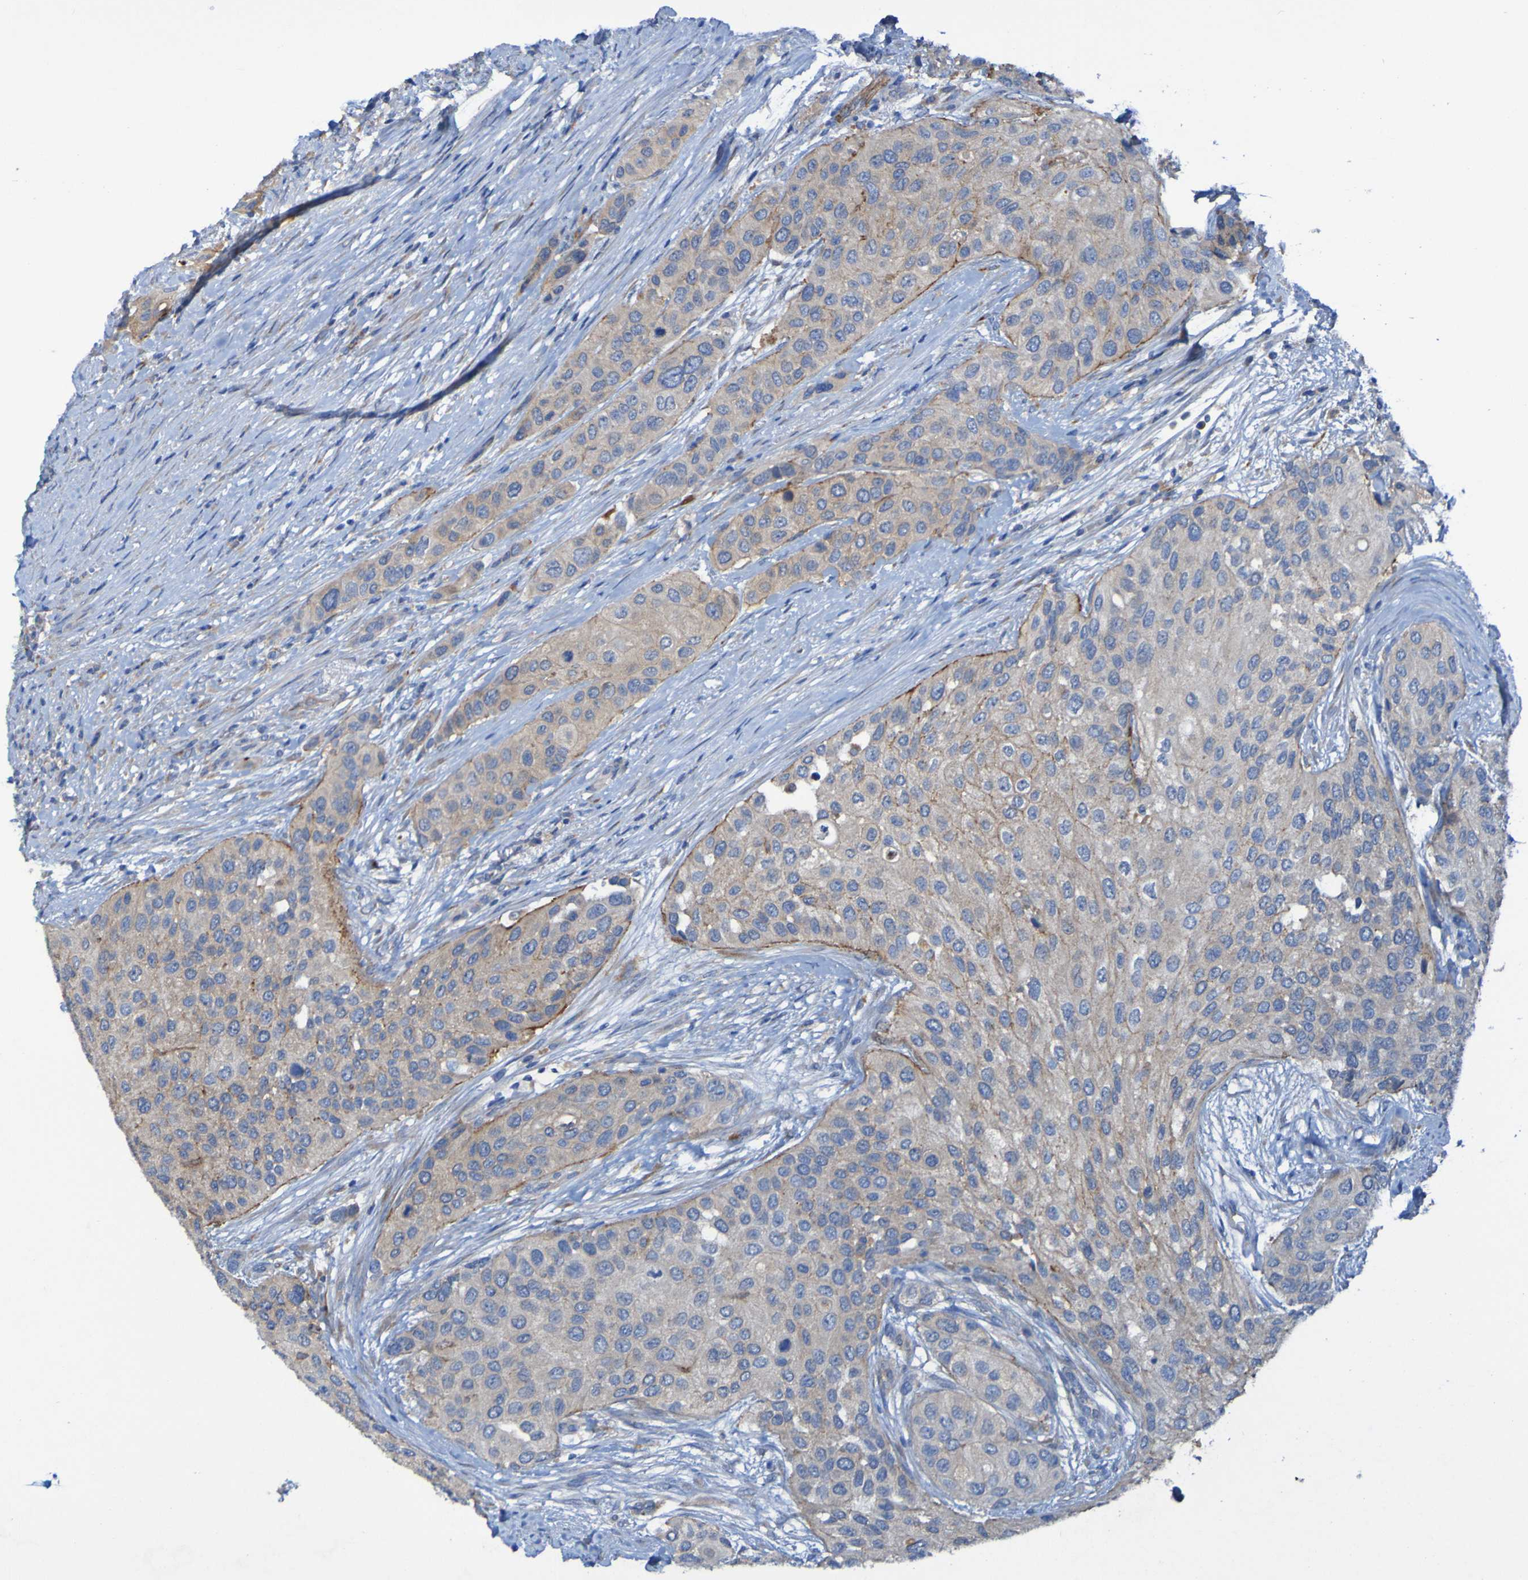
{"staining": {"intensity": "weak", "quantity": ">75%", "location": "cytoplasmic/membranous"}, "tissue": "urothelial cancer", "cell_type": "Tumor cells", "image_type": "cancer", "snomed": [{"axis": "morphology", "description": "Urothelial carcinoma, High grade"}, {"axis": "topography", "description": "Urinary bladder"}], "caption": "Weak cytoplasmic/membranous staining is appreciated in approximately >75% of tumor cells in urothelial cancer.", "gene": "ARHGEF16", "patient": {"sex": "female", "age": 56}}